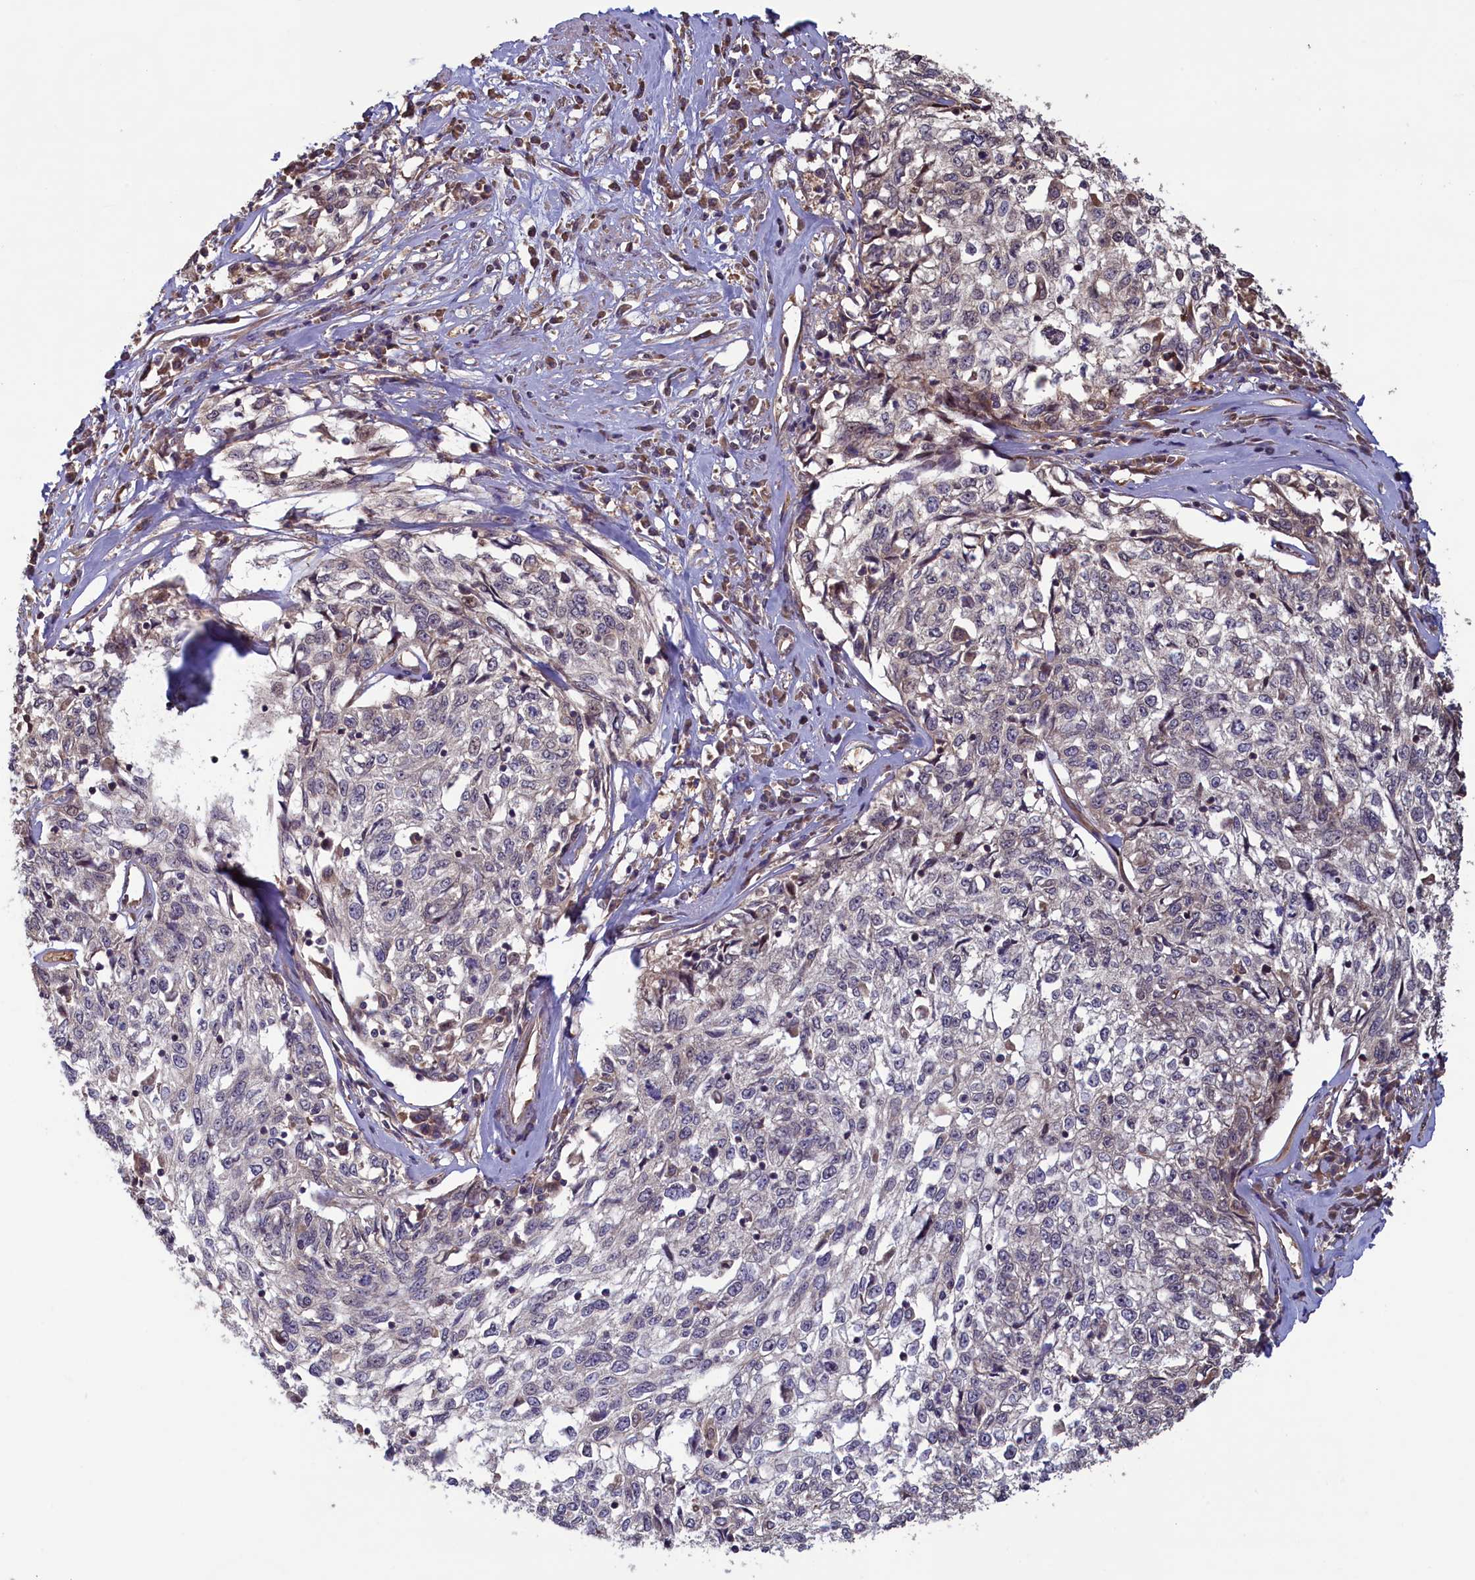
{"staining": {"intensity": "negative", "quantity": "none", "location": "none"}, "tissue": "cervical cancer", "cell_type": "Tumor cells", "image_type": "cancer", "snomed": [{"axis": "morphology", "description": "Squamous cell carcinoma, NOS"}, {"axis": "topography", "description": "Cervix"}], "caption": "This is an IHC photomicrograph of human cervical squamous cell carcinoma. There is no expression in tumor cells.", "gene": "CIAO2B", "patient": {"sex": "female", "age": 57}}